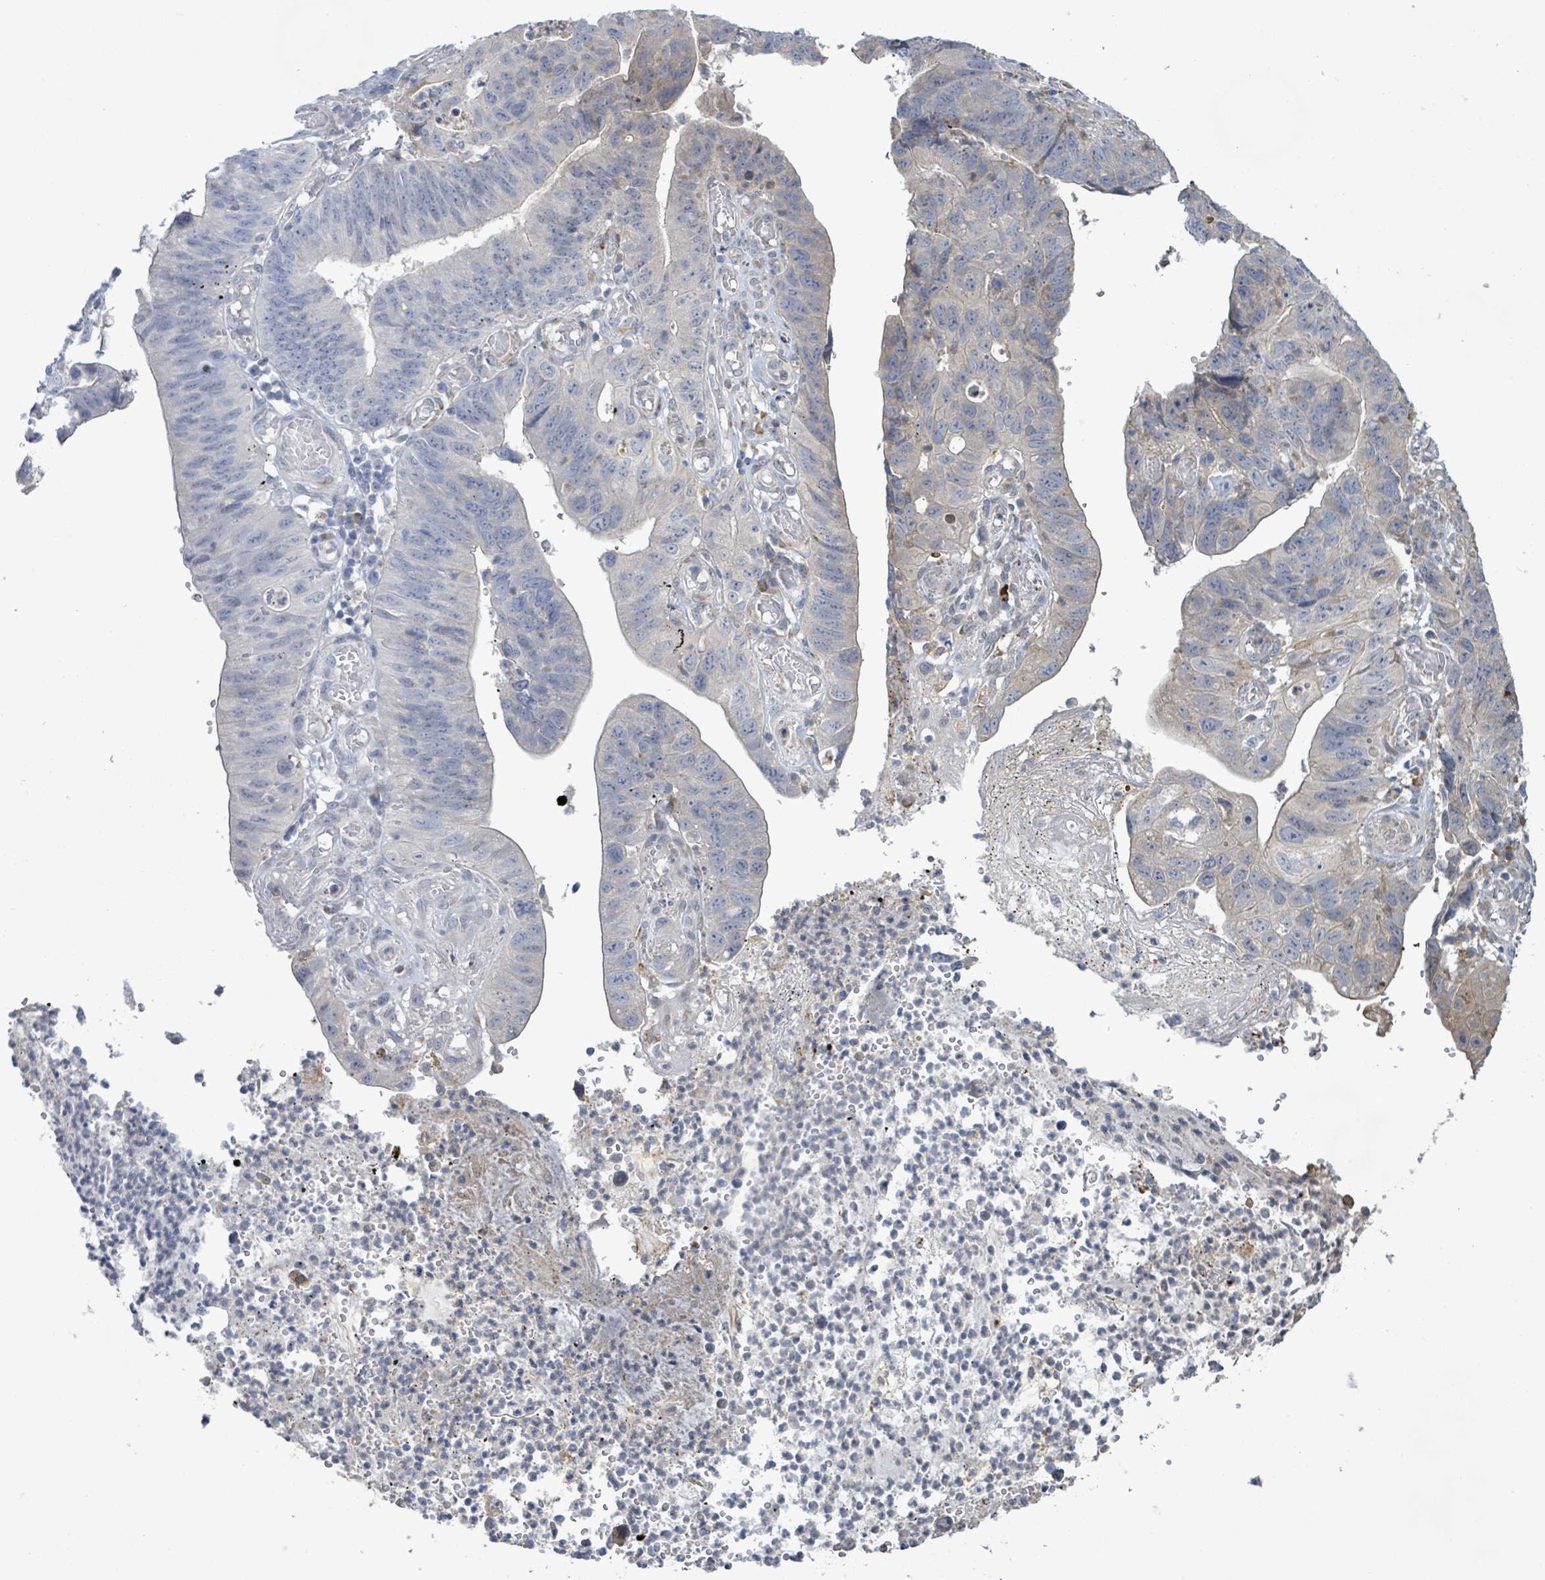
{"staining": {"intensity": "negative", "quantity": "none", "location": "none"}, "tissue": "stomach cancer", "cell_type": "Tumor cells", "image_type": "cancer", "snomed": [{"axis": "morphology", "description": "Adenocarcinoma, NOS"}, {"axis": "topography", "description": "Stomach"}], "caption": "A high-resolution micrograph shows immunohistochemistry (IHC) staining of stomach adenocarcinoma, which exhibits no significant positivity in tumor cells.", "gene": "SLIT3", "patient": {"sex": "male", "age": 59}}